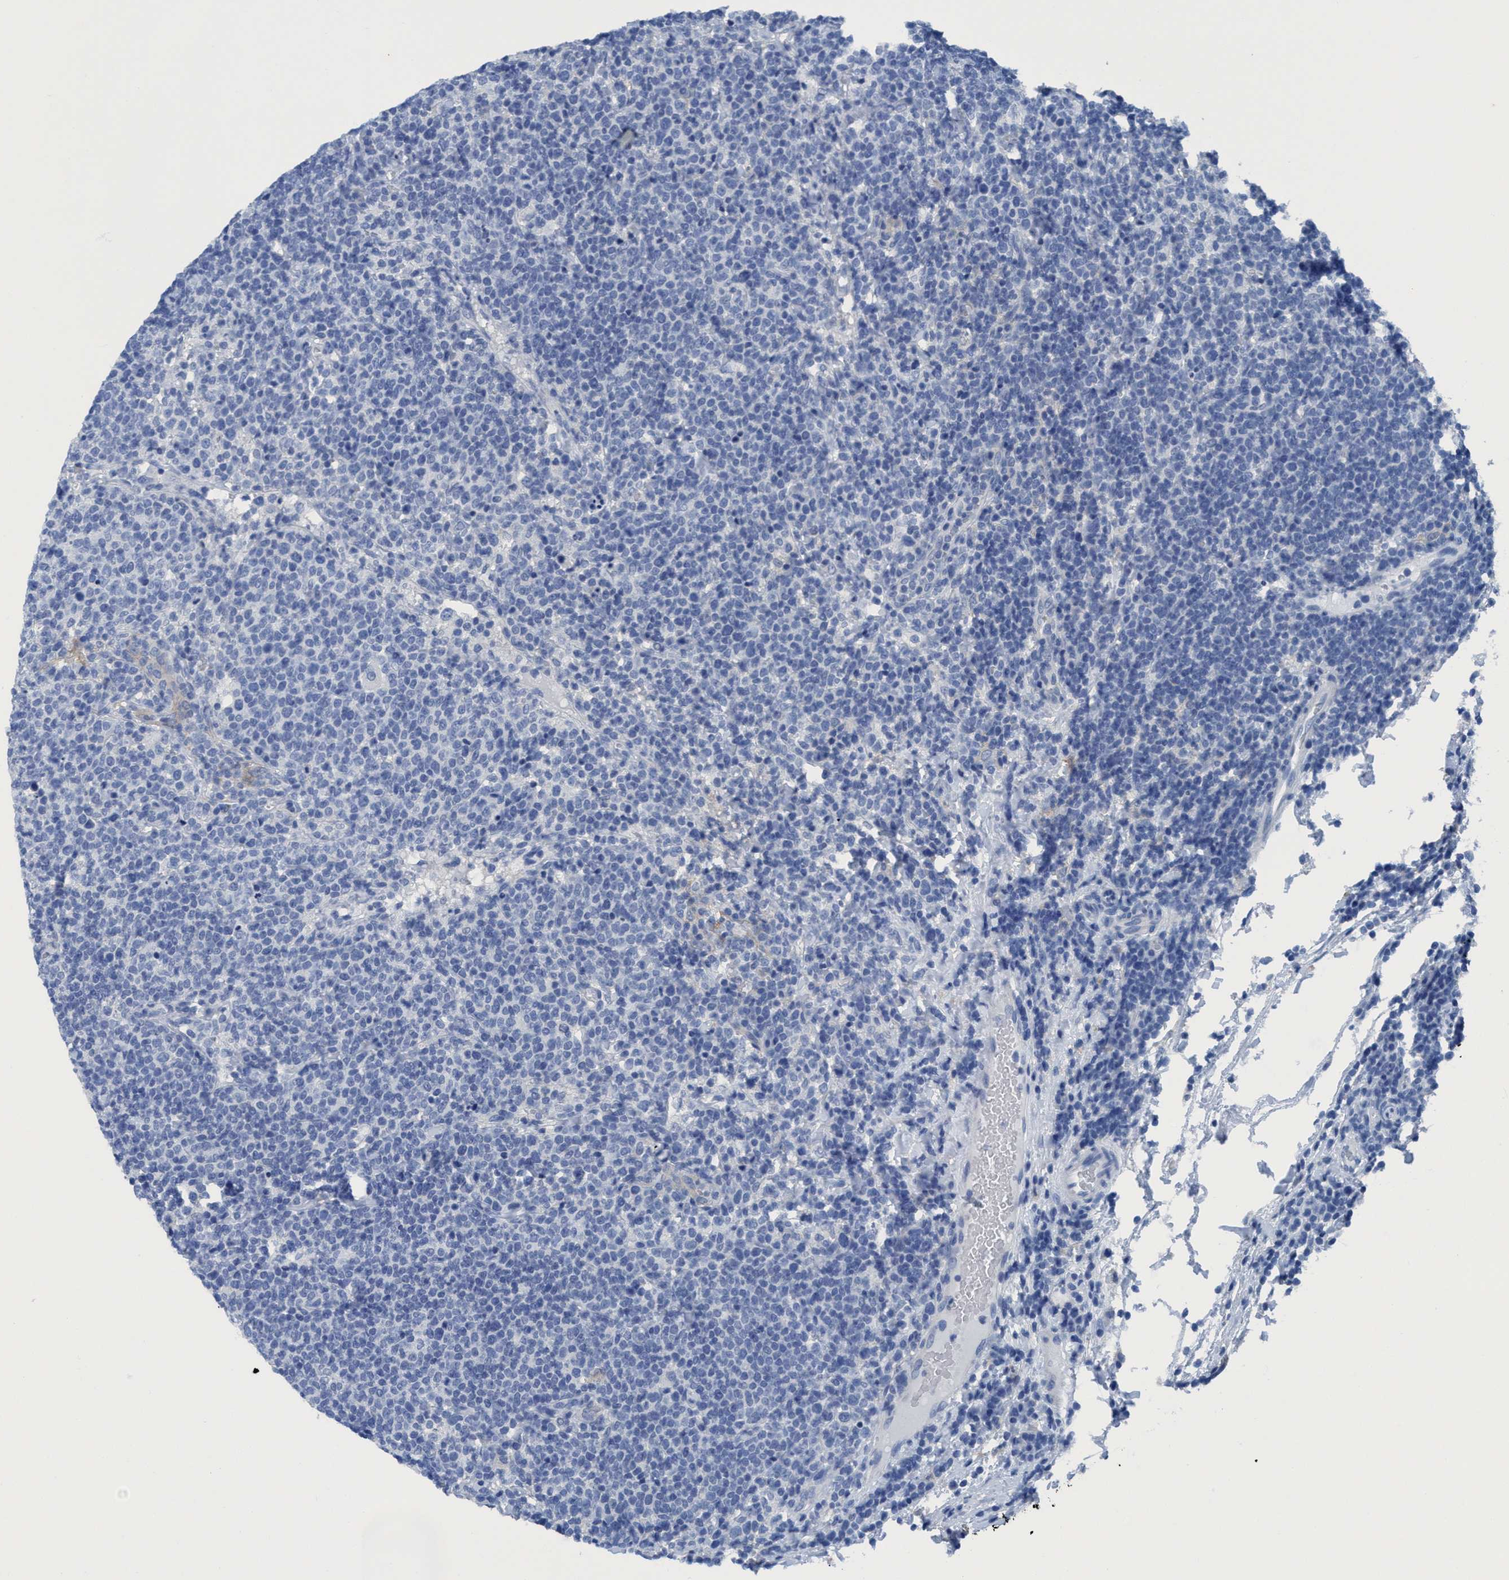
{"staining": {"intensity": "negative", "quantity": "none", "location": "none"}, "tissue": "lymphoma", "cell_type": "Tumor cells", "image_type": "cancer", "snomed": [{"axis": "morphology", "description": "Malignant lymphoma, non-Hodgkin's type, High grade"}, {"axis": "topography", "description": "Lymph node"}], "caption": "The micrograph exhibits no significant expression in tumor cells of lymphoma.", "gene": "DNAI1", "patient": {"sex": "male", "age": 61}}